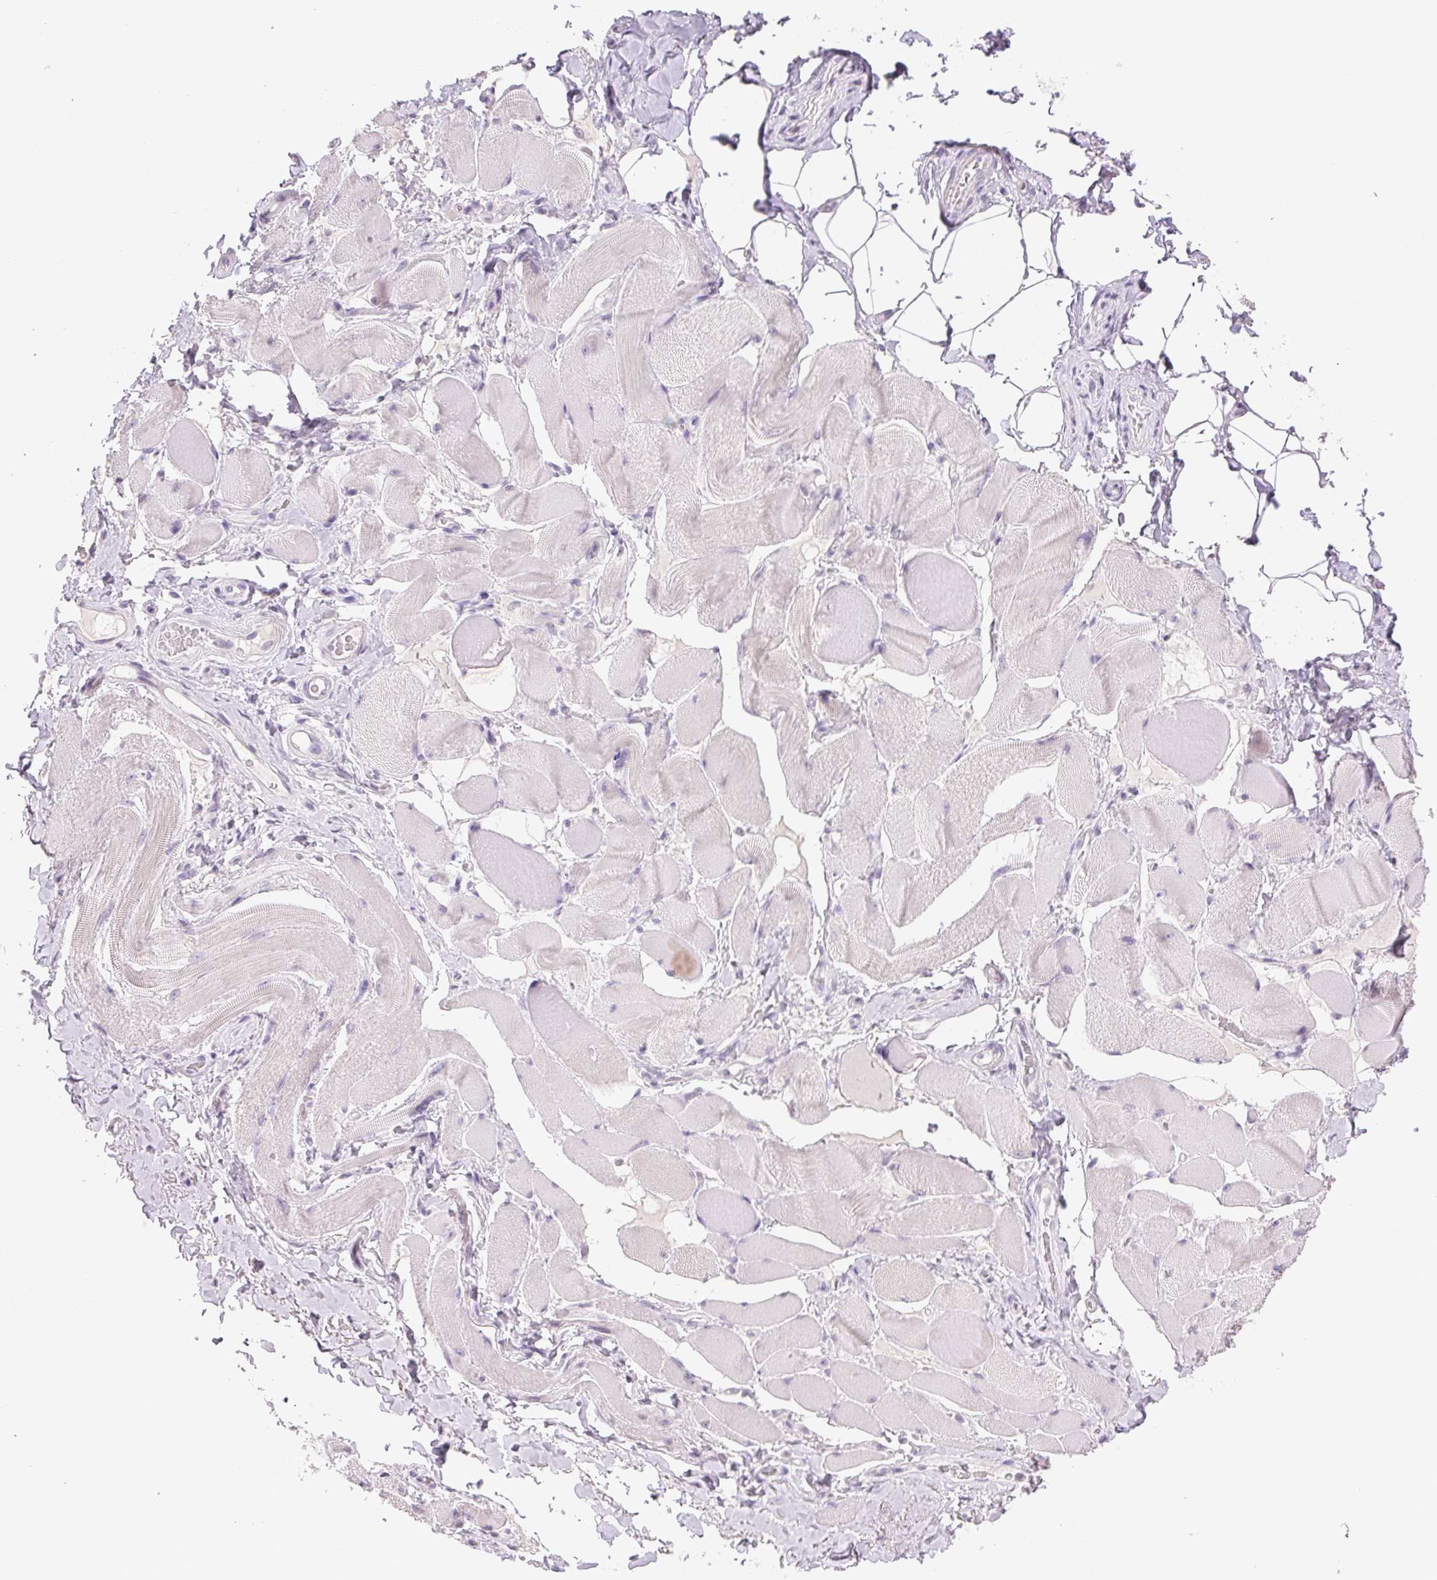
{"staining": {"intensity": "negative", "quantity": "none", "location": "none"}, "tissue": "skeletal muscle", "cell_type": "Myocytes", "image_type": "normal", "snomed": [{"axis": "morphology", "description": "Normal tissue, NOS"}, {"axis": "topography", "description": "Skeletal muscle"}, {"axis": "topography", "description": "Anal"}, {"axis": "topography", "description": "Peripheral nerve tissue"}], "caption": "Immunohistochemical staining of unremarkable skeletal muscle reveals no significant positivity in myocytes.", "gene": "BPIFB2", "patient": {"sex": "male", "age": 53}}